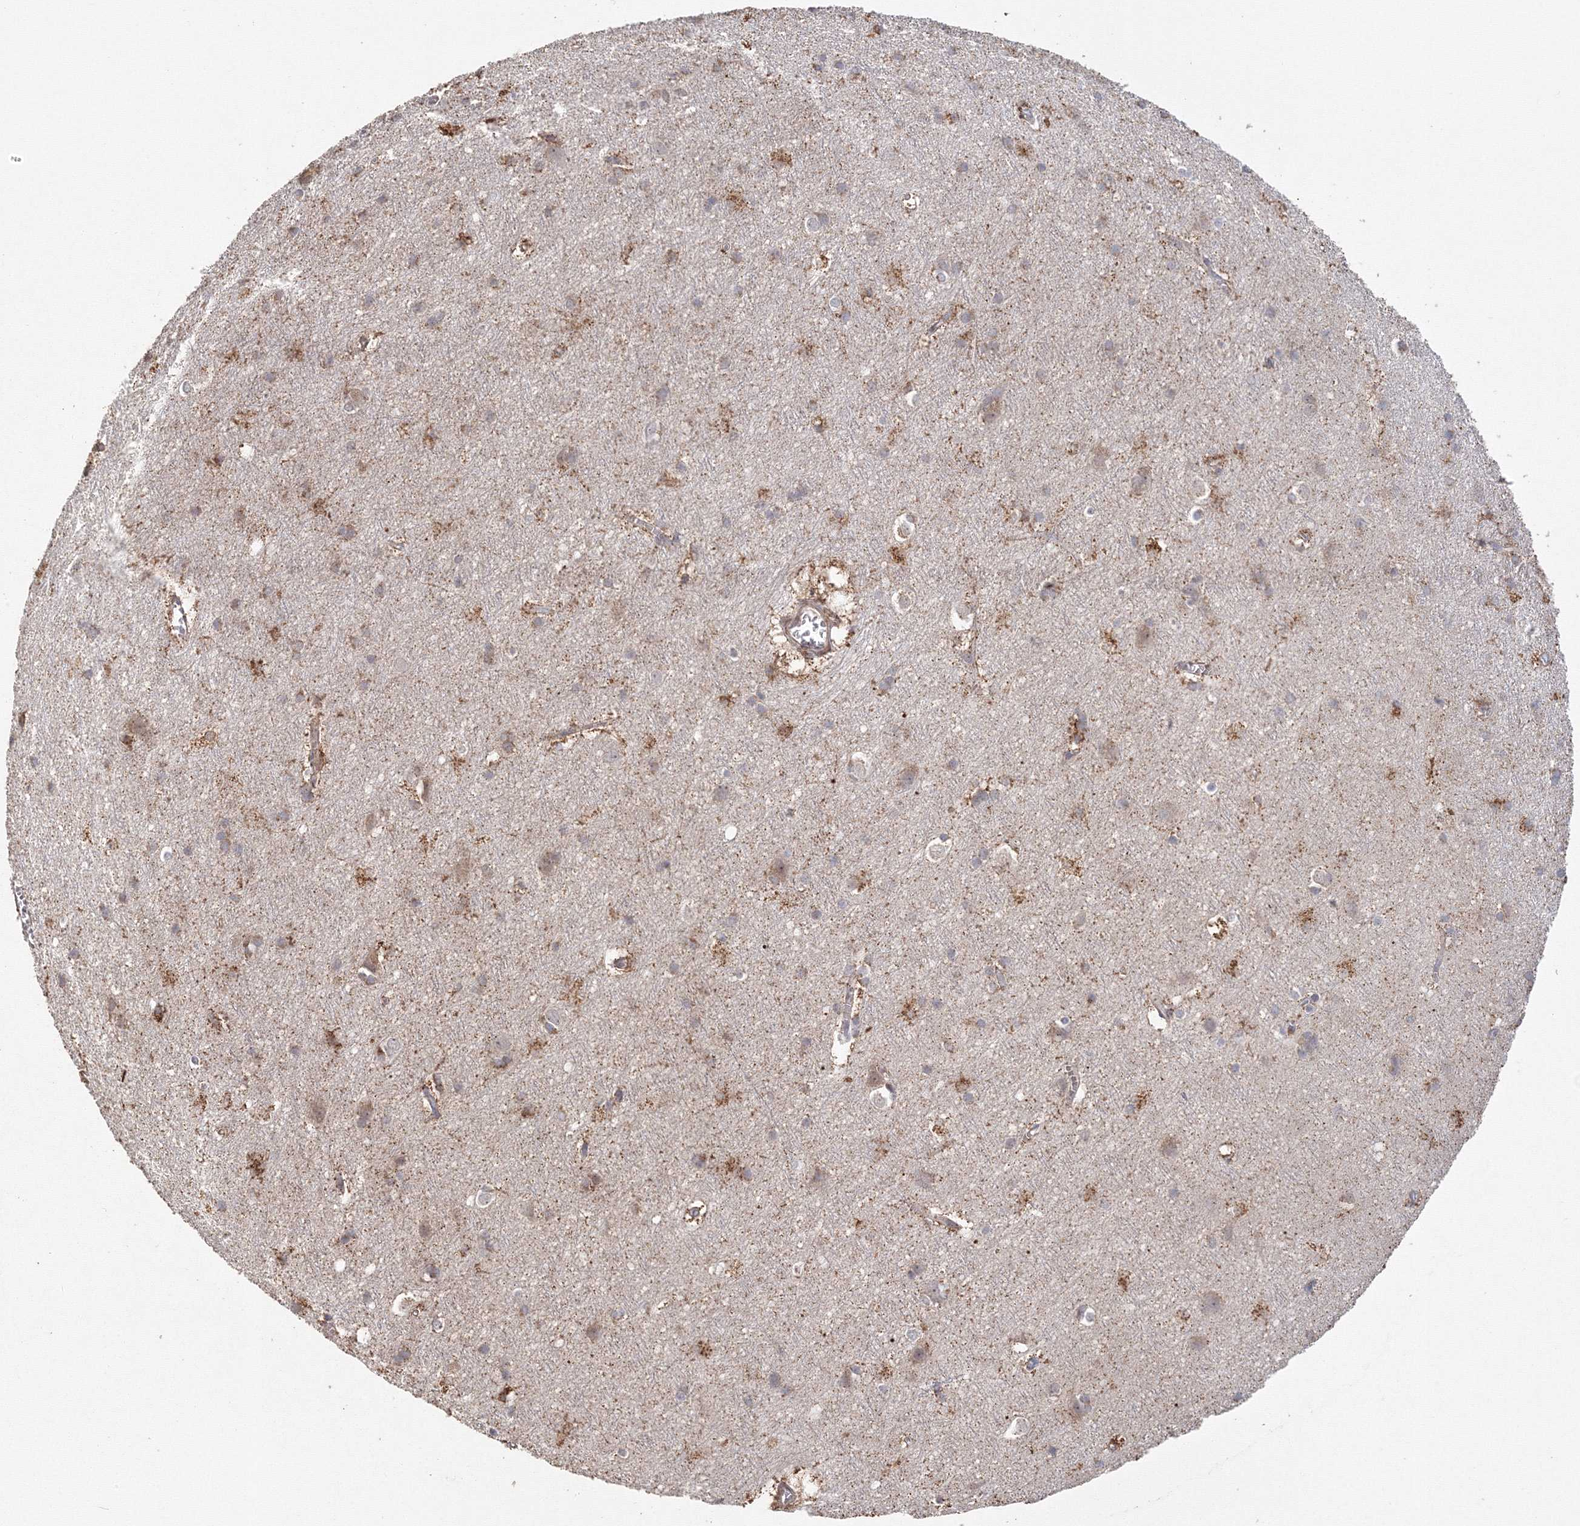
{"staining": {"intensity": "weak", "quantity": ">75%", "location": "cytoplasmic/membranous"}, "tissue": "cerebral cortex", "cell_type": "Endothelial cells", "image_type": "normal", "snomed": [{"axis": "morphology", "description": "Normal tissue, NOS"}, {"axis": "topography", "description": "Cerebral cortex"}], "caption": "Brown immunohistochemical staining in benign human cerebral cortex shows weak cytoplasmic/membranous expression in approximately >75% of endothelial cells.", "gene": "TACC2", "patient": {"sex": "male", "age": 54}}